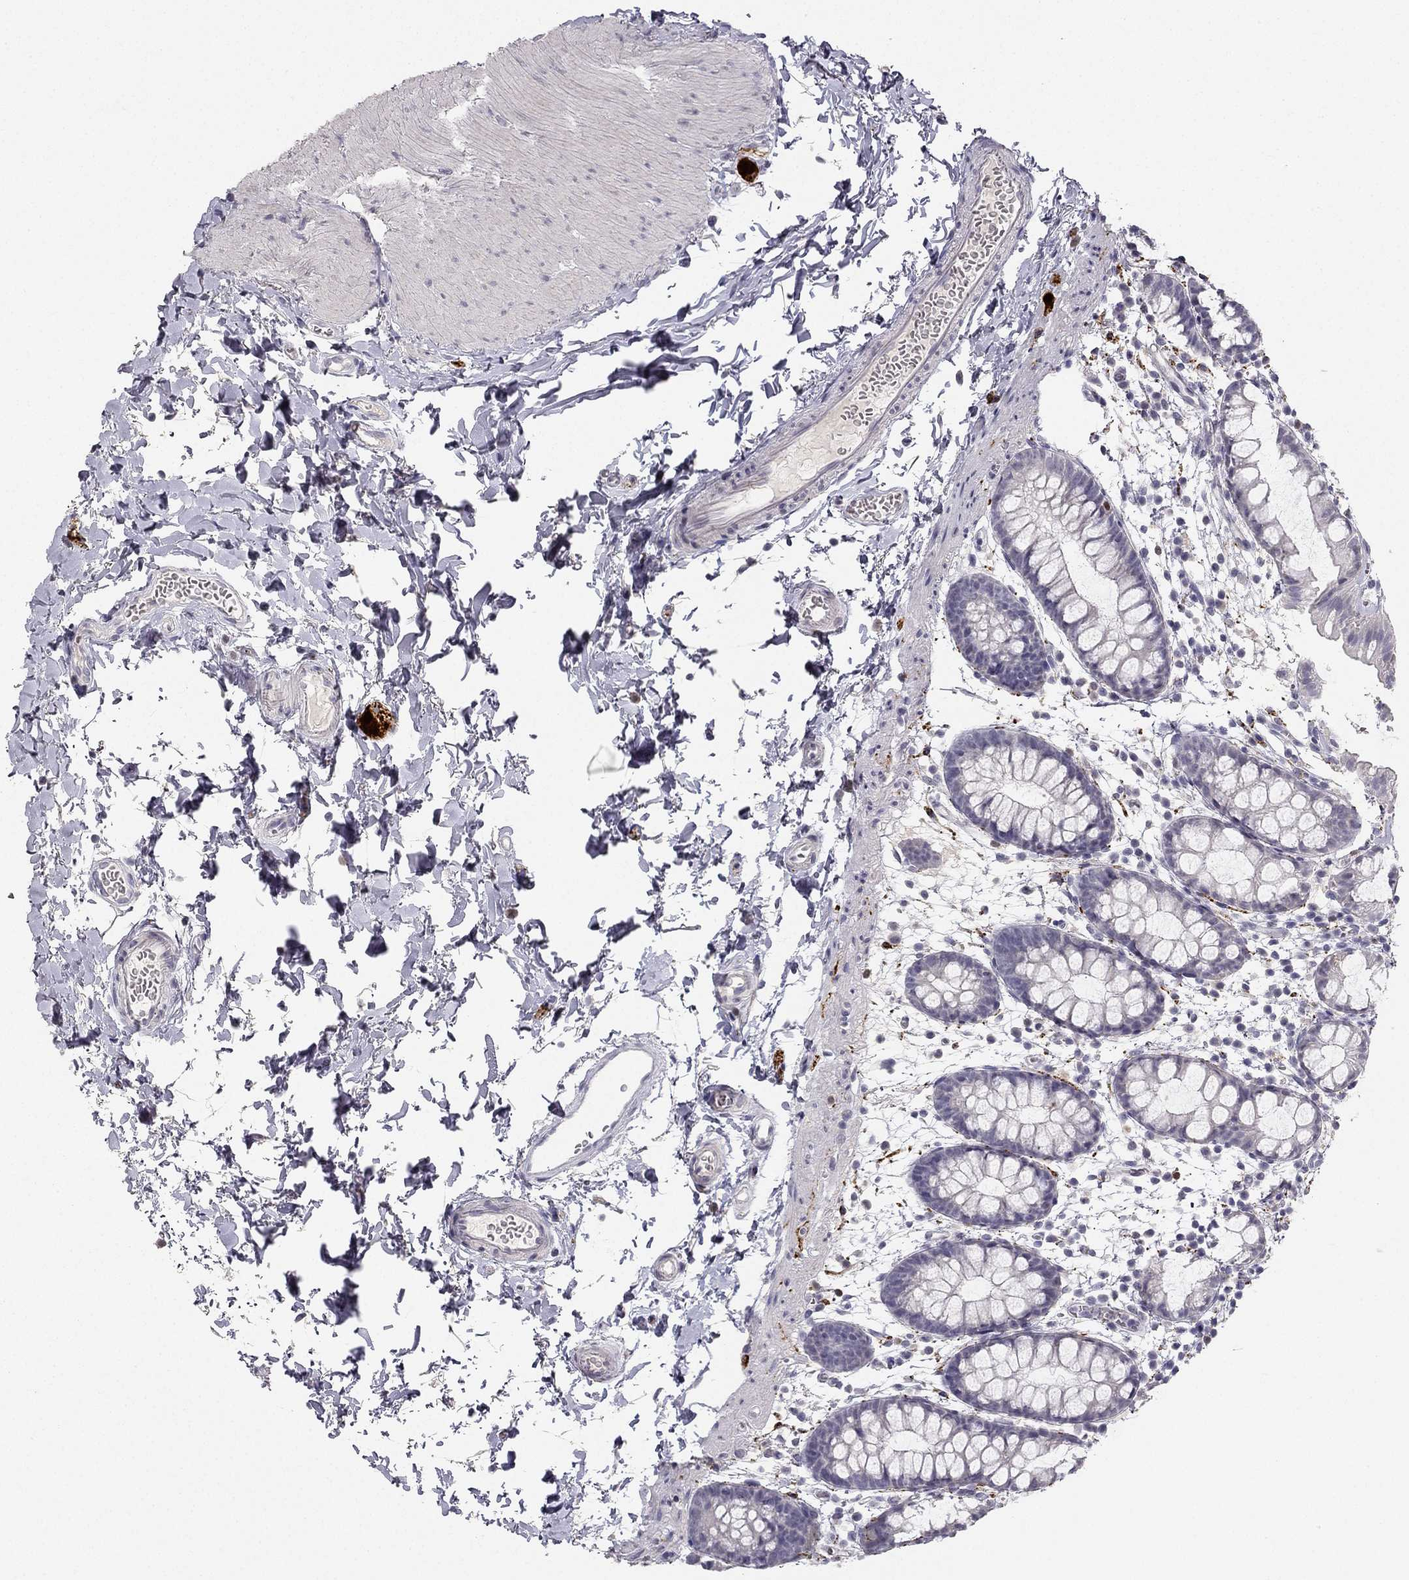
{"staining": {"intensity": "negative", "quantity": "none", "location": "none"}, "tissue": "rectum", "cell_type": "Glandular cells", "image_type": "normal", "snomed": [{"axis": "morphology", "description": "Normal tissue, NOS"}, {"axis": "topography", "description": "Rectum"}], "caption": "High power microscopy image of an immunohistochemistry micrograph of benign rectum, revealing no significant positivity in glandular cells. Nuclei are stained in blue.", "gene": "CALB2", "patient": {"sex": "male", "age": 57}}